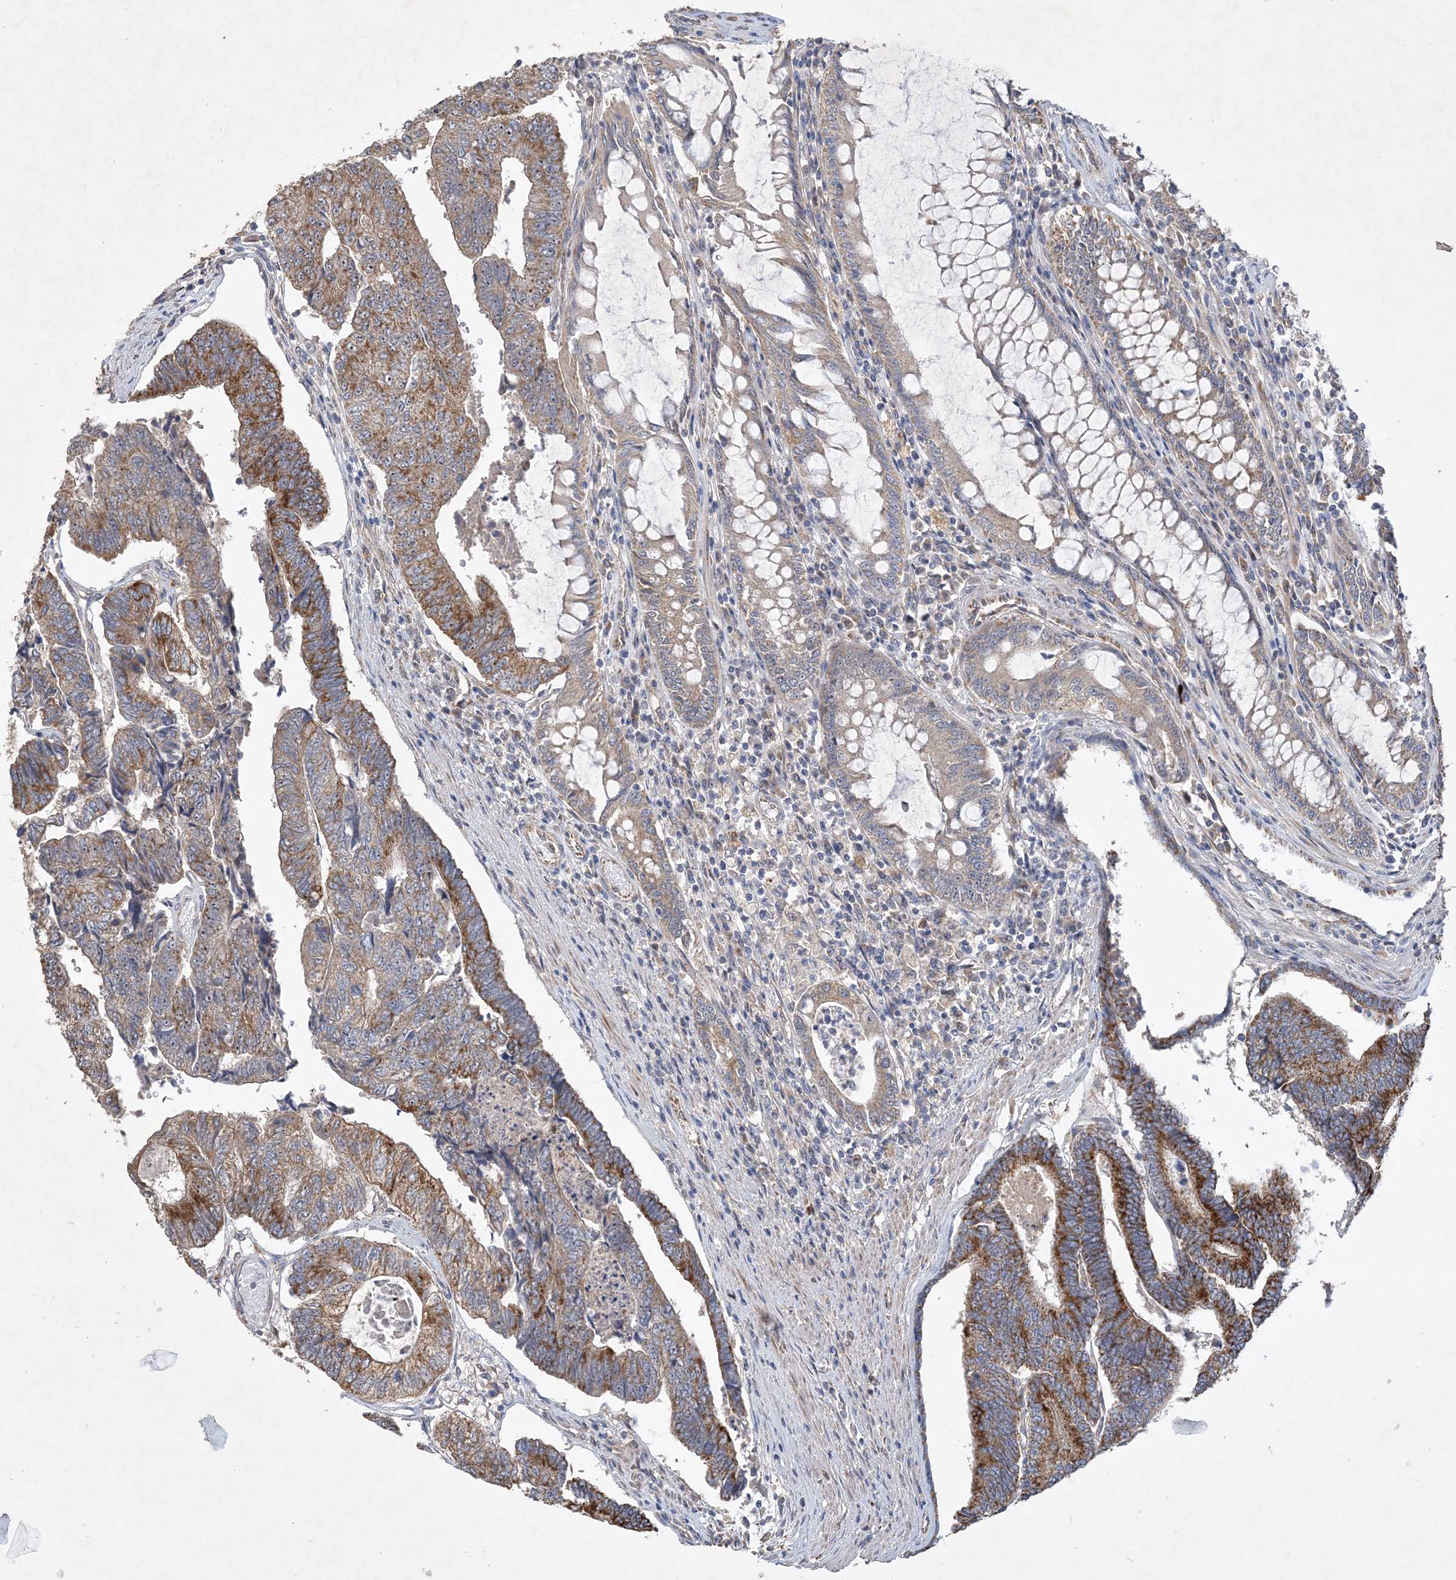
{"staining": {"intensity": "moderate", "quantity": ">75%", "location": "cytoplasmic/membranous,nuclear"}, "tissue": "colorectal cancer", "cell_type": "Tumor cells", "image_type": "cancer", "snomed": [{"axis": "morphology", "description": "Adenocarcinoma, NOS"}, {"axis": "topography", "description": "Colon"}], "caption": "Human adenocarcinoma (colorectal) stained with a brown dye displays moderate cytoplasmic/membranous and nuclear positive positivity in about >75% of tumor cells.", "gene": "FEZ2", "patient": {"sex": "female", "age": 67}}